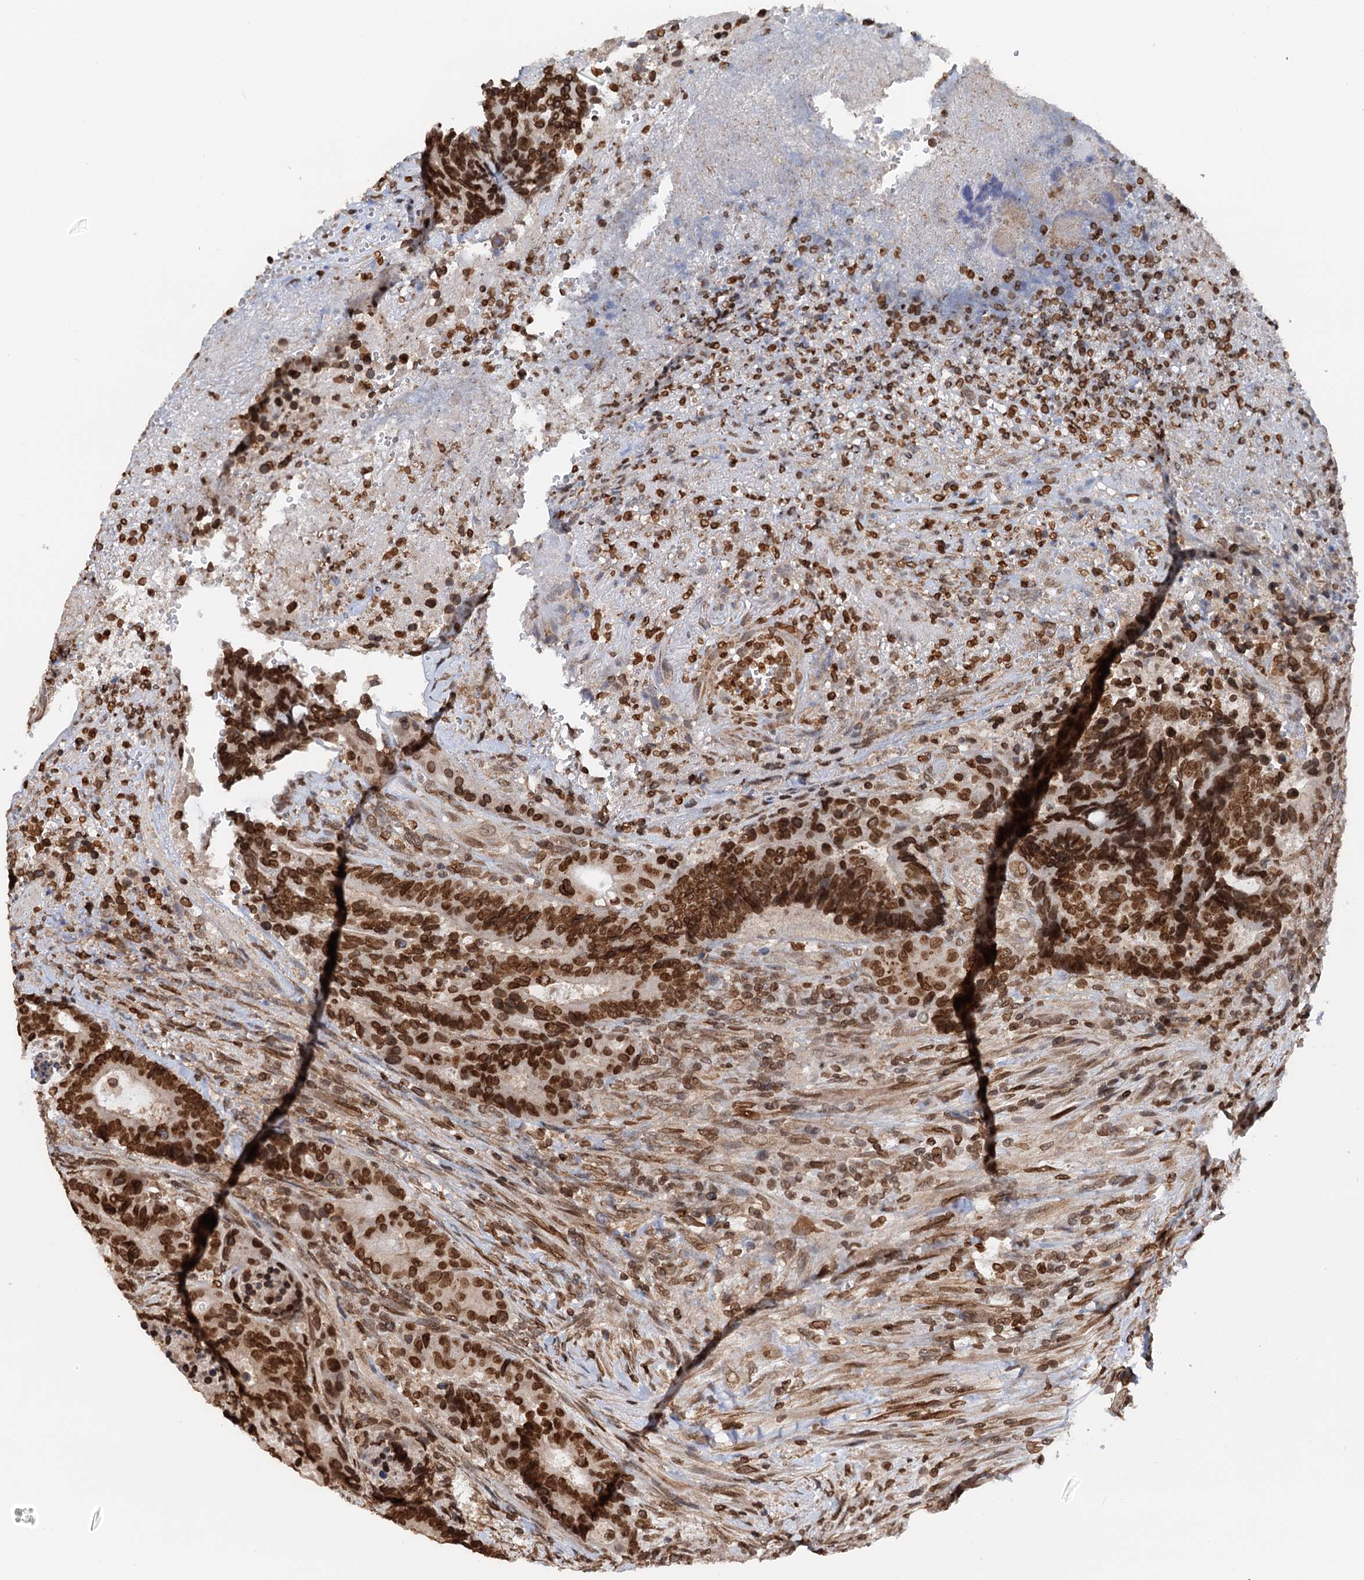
{"staining": {"intensity": "strong", "quantity": ">75%", "location": "nuclear"}, "tissue": "colorectal cancer", "cell_type": "Tumor cells", "image_type": "cancer", "snomed": [{"axis": "morphology", "description": "Adenocarcinoma, NOS"}, {"axis": "topography", "description": "Rectum"}], "caption": "Colorectal adenocarcinoma stained with DAB (3,3'-diaminobenzidine) immunohistochemistry (IHC) shows high levels of strong nuclear staining in approximately >75% of tumor cells. (DAB IHC, brown staining for protein, blue staining for nuclei).", "gene": "ZC3H13", "patient": {"sex": "male", "age": 69}}